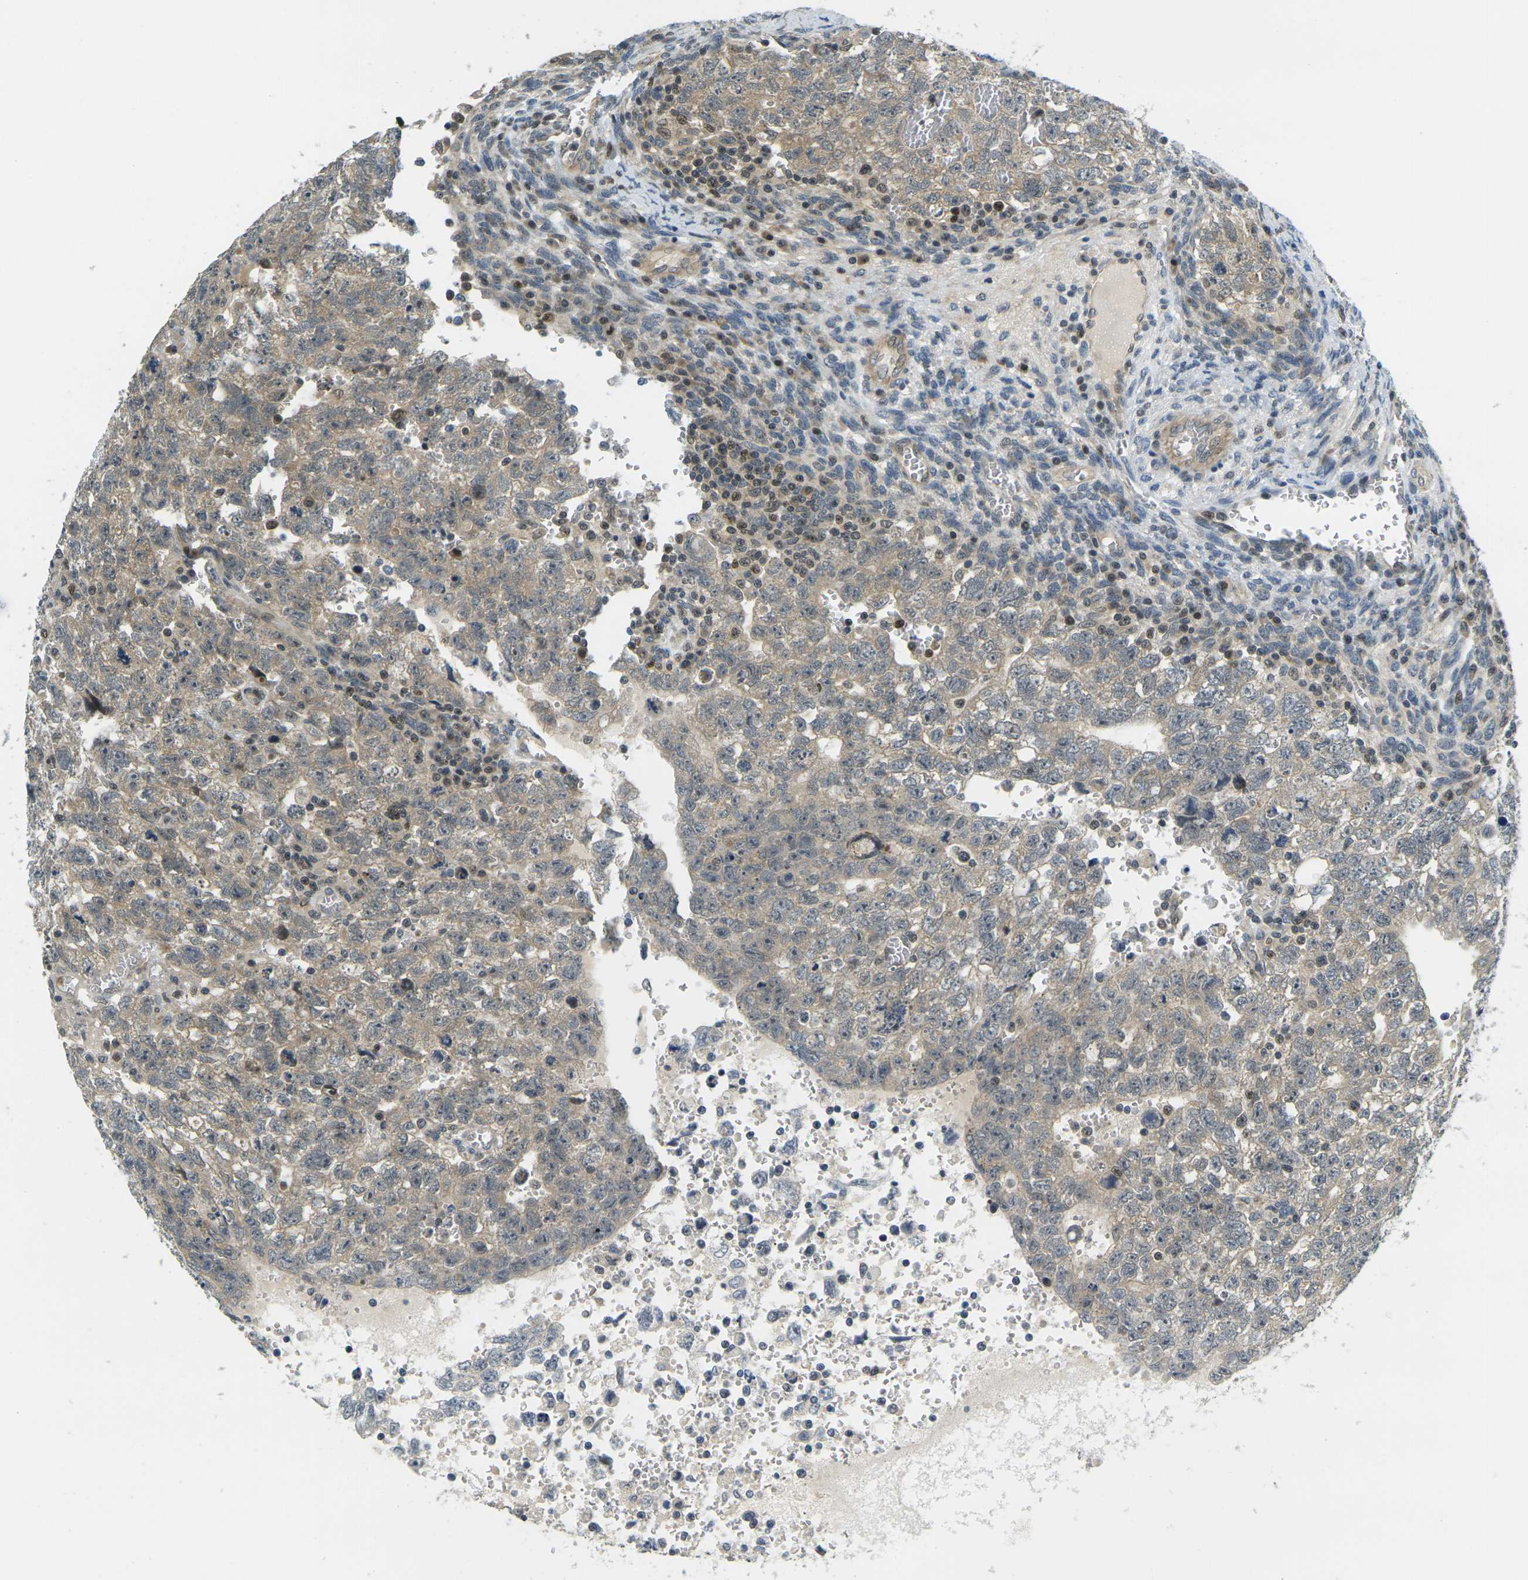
{"staining": {"intensity": "weak", "quantity": ">75%", "location": "cytoplasmic/membranous"}, "tissue": "testis cancer", "cell_type": "Tumor cells", "image_type": "cancer", "snomed": [{"axis": "morphology", "description": "Seminoma, NOS"}, {"axis": "morphology", "description": "Carcinoma, Embryonal, NOS"}, {"axis": "topography", "description": "Testis"}], "caption": "Immunohistochemistry (IHC) image of human testis cancer stained for a protein (brown), which exhibits low levels of weak cytoplasmic/membranous staining in about >75% of tumor cells.", "gene": "KLHL8", "patient": {"sex": "male", "age": 38}}